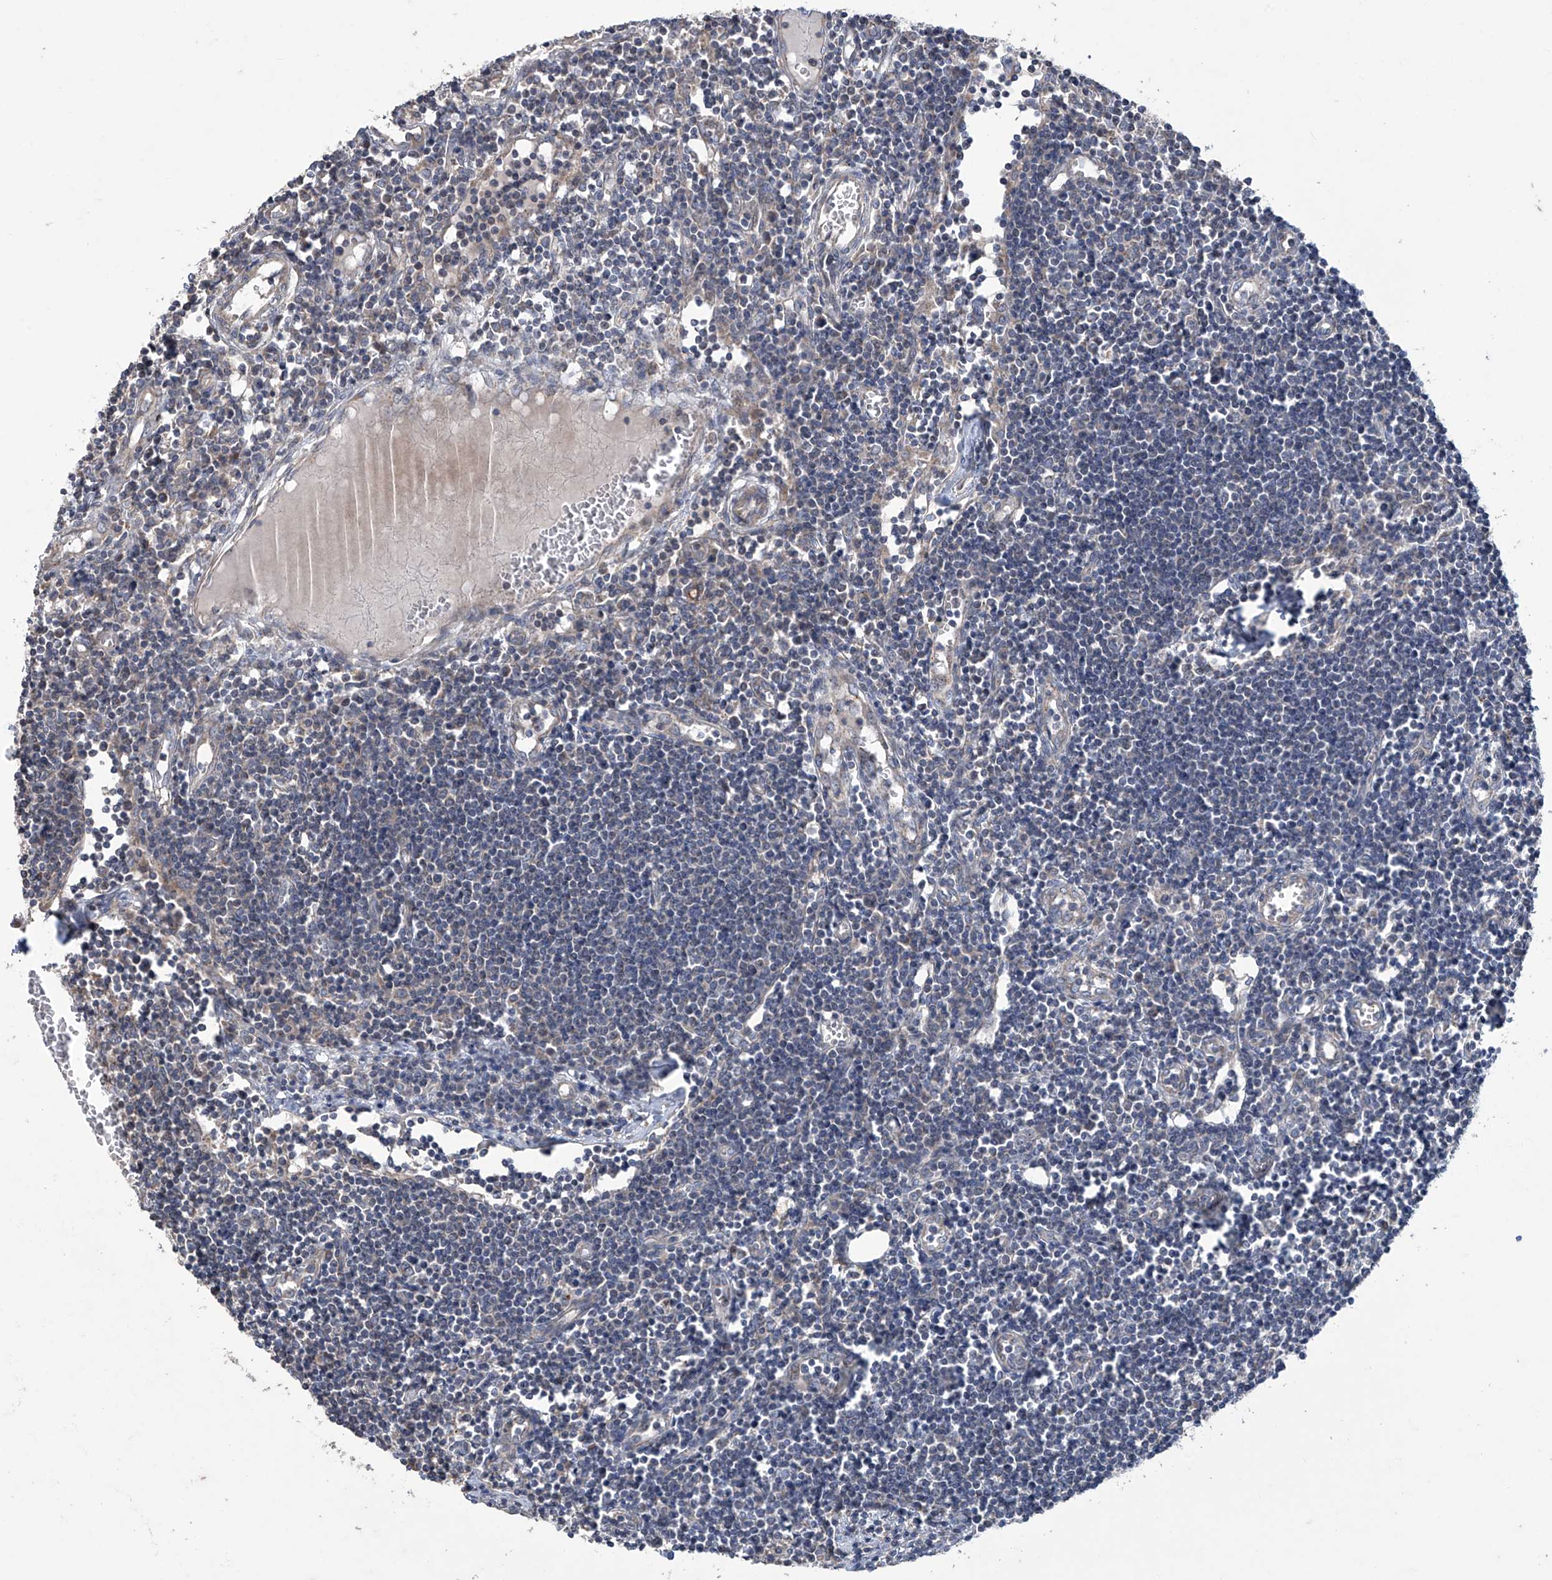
{"staining": {"intensity": "weak", "quantity": "25%-75%", "location": "cytoplasmic/membranous"}, "tissue": "lymph node", "cell_type": "Germinal center cells", "image_type": "normal", "snomed": [{"axis": "morphology", "description": "Normal tissue, NOS"}, {"axis": "morphology", "description": "Malignant melanoma, Metastatic site"}, {"axis": "topography", "description": "Lymph node"}], "caption": "A brown stain shows weak cytoplasmic/membranous positivity of a protein in germinal center cells of unremarkable lymph node.", "gene": "TRIM60", "patient": {"sex": "male", "age": 41}}